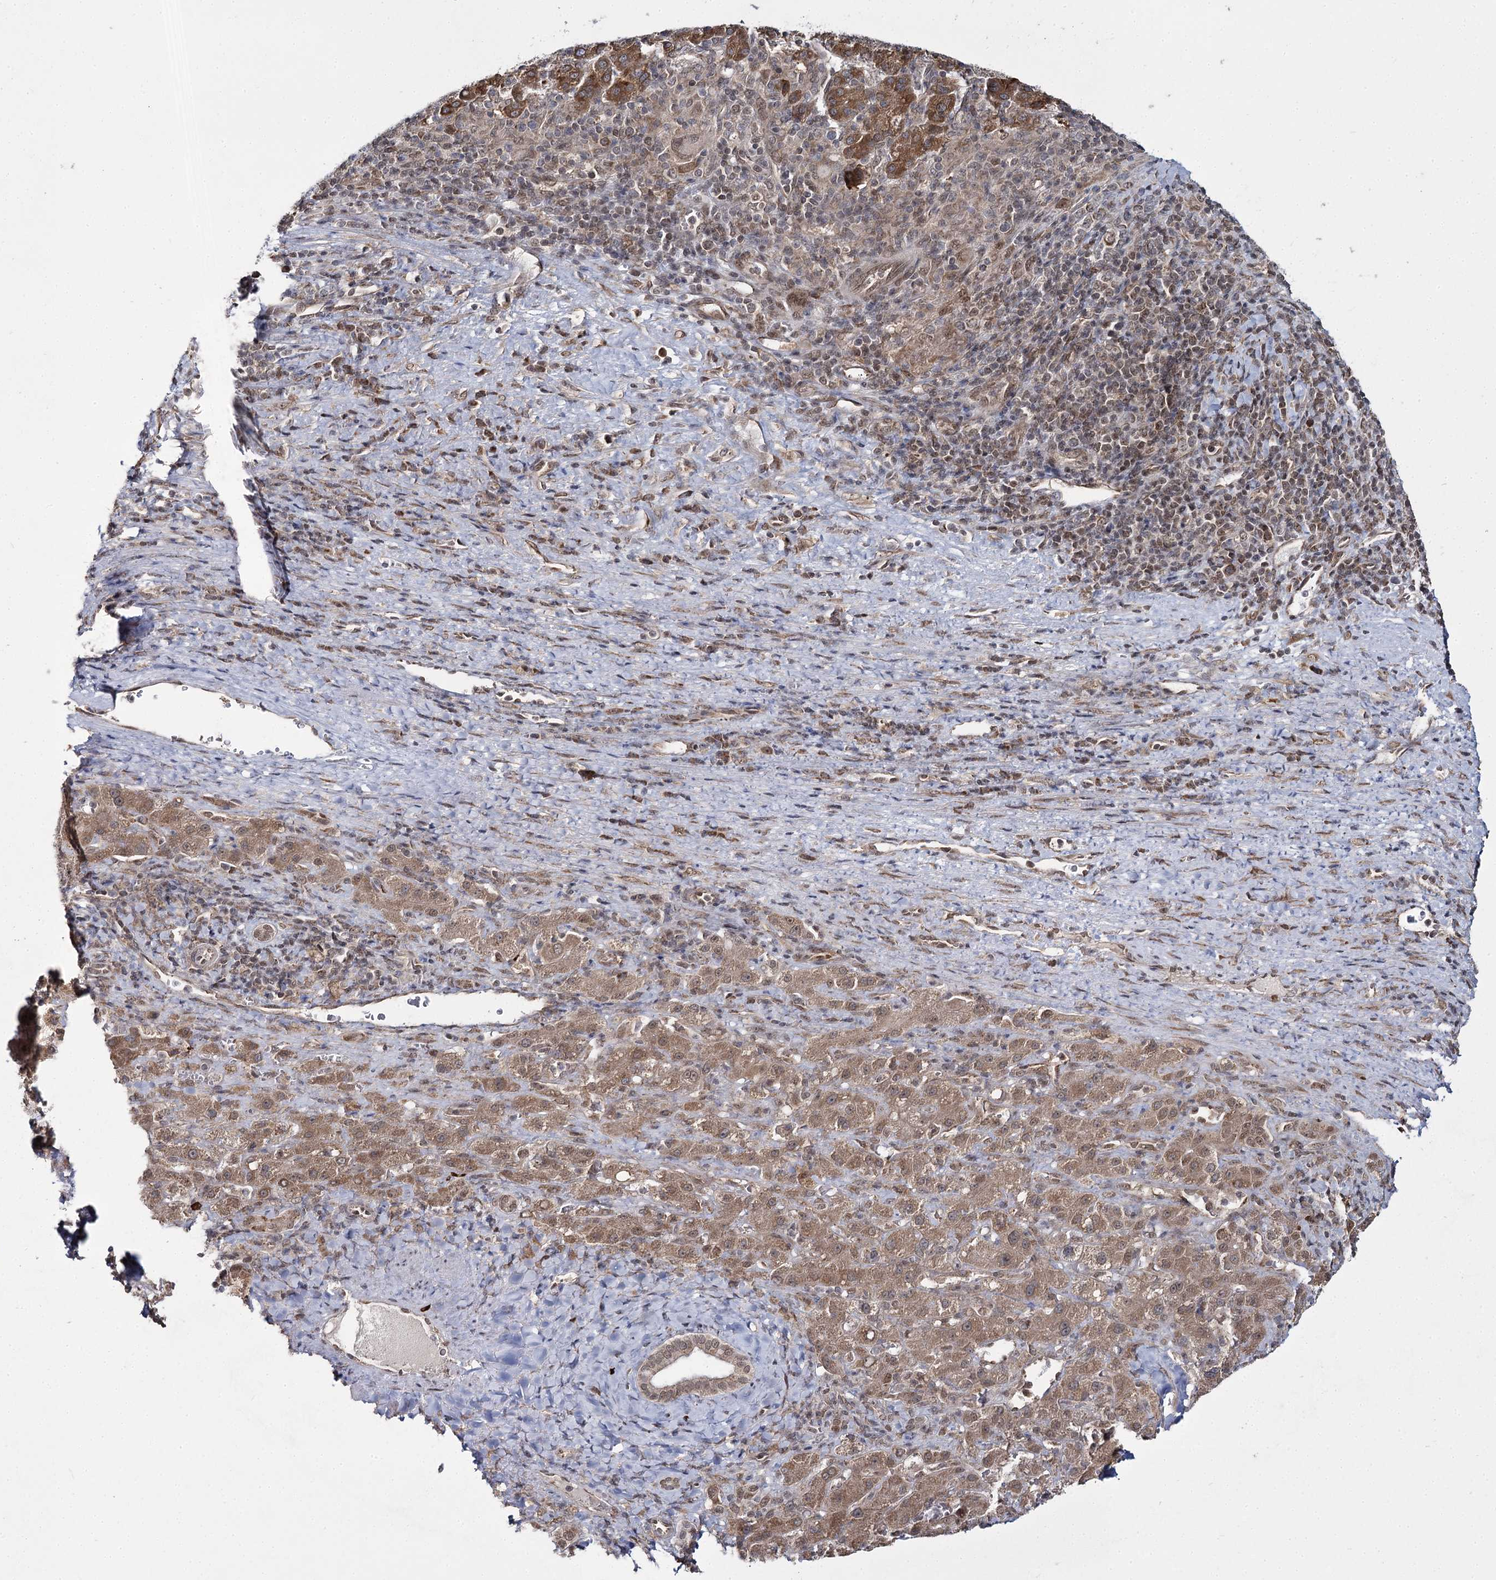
{"staining": {"intensity": "moderate", "quantity": ">75%", "location": "cytoplasmic/membranous"}, "tissue": "liver cancer", "cell_type": "Tumor cells", "image_type": "cancer", "snomed": [{"axis": "morphology", "description": "Carcinoma, Hepatocellular, NOS"}, {"axis": "topography", "description": "Liver"}], "caption": "The image shows a brown stain indicating the presence of a protein in the cytoplasmic/membranous of tumor cells in liver cancer. Immunohistochemistry stains the protein in brown and the nuclei are stained blue.", "gene": "TRNT1", "patient": {"sex": "female", "age": 58}}